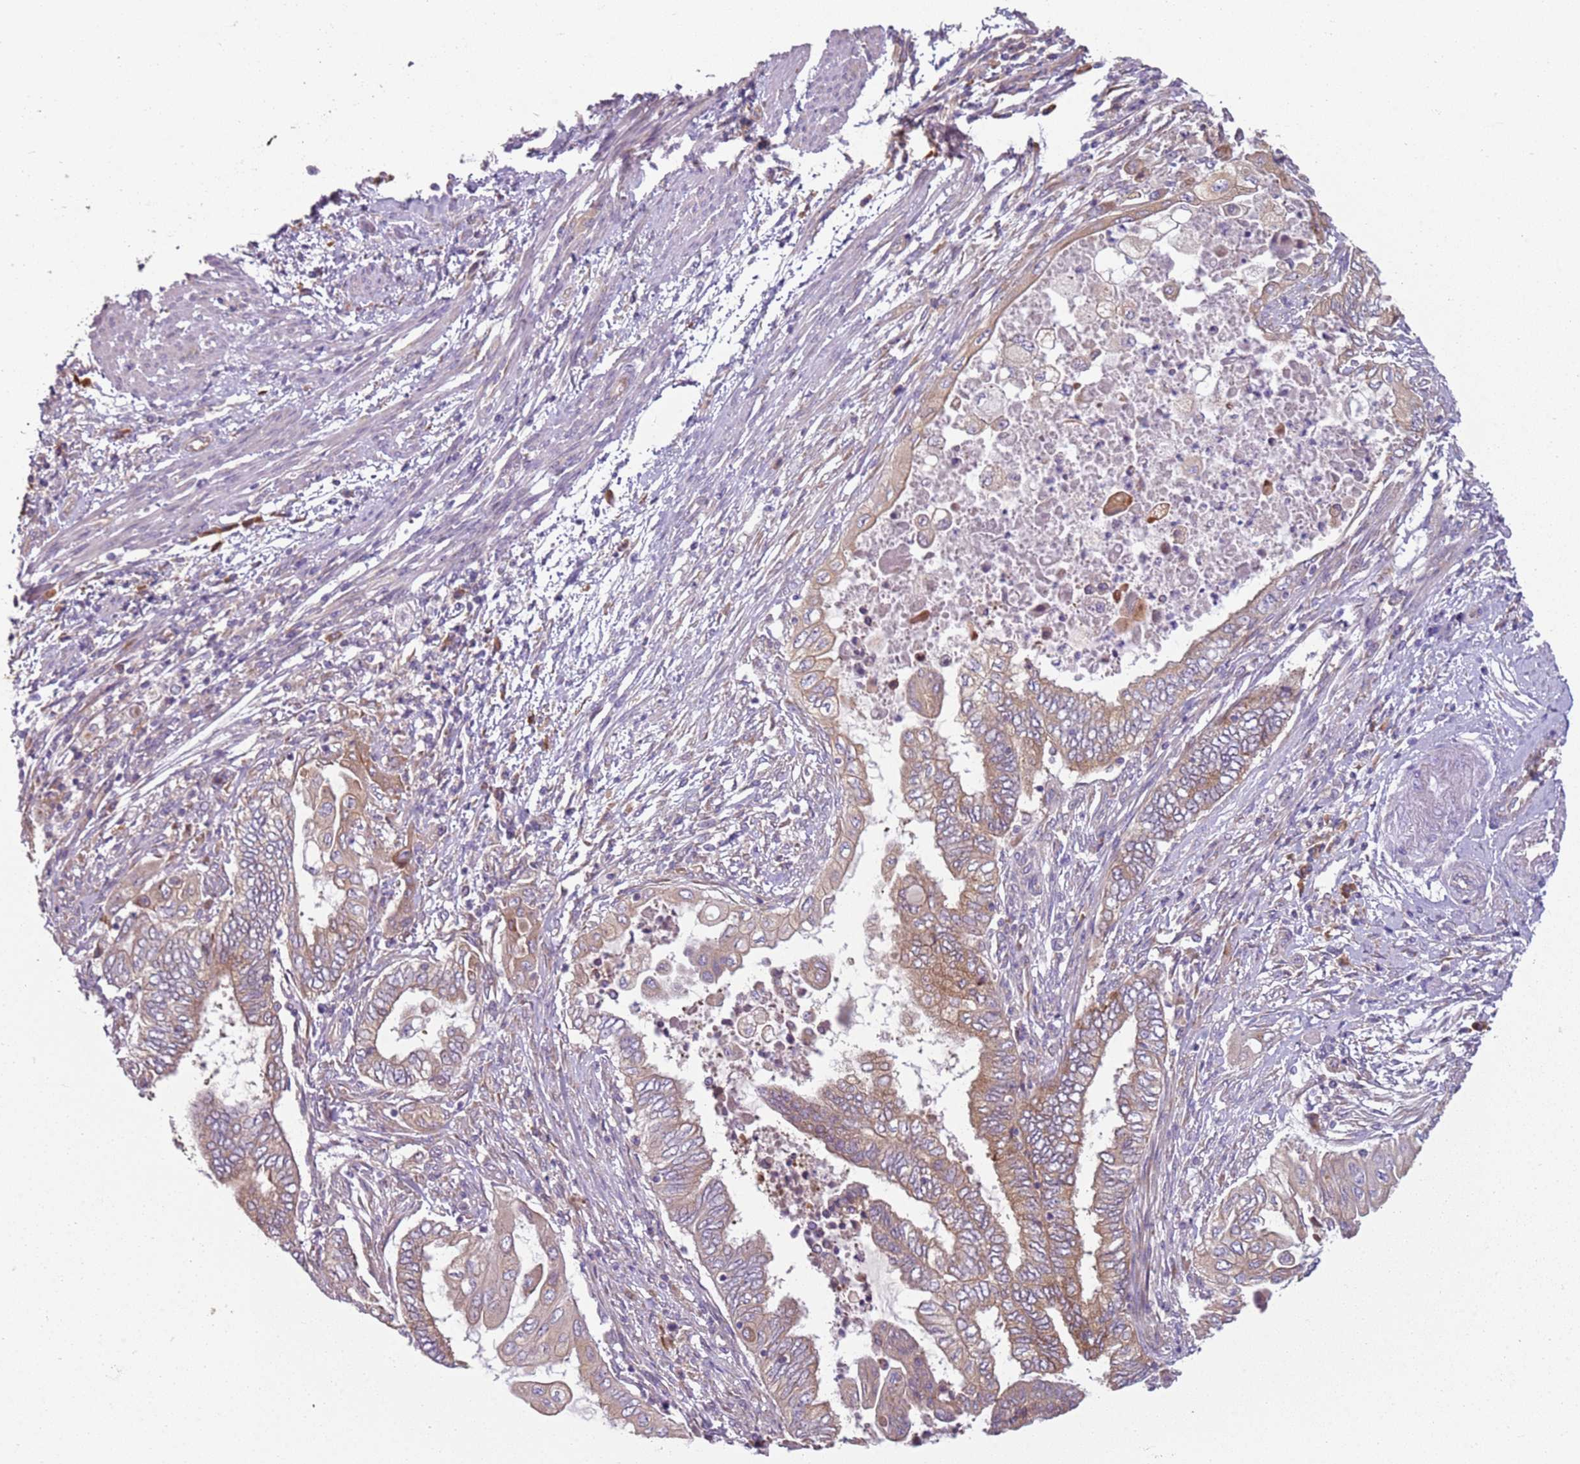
{"staining": {"intensity": "moderate", "quantity": "25%-75%", "location": "cytoplasmic/membranous"}, "tissue": "endometrial cancer", "cell_type": "Tumor cells", "image_type": "cancer", "snomed": [{"axis": "morphology", "description": "Adenocarcinoma, NOS"}, {"axis": "topography", "description": "Uterus"}, {"axis": "topography", "description": "Endometrium"}], "caption": "Protein expression analysis of adenocarcinoma (endometrial) displays moderate cytoplasmic/membranous expression in approximately 25%-75% of tumor cells. The protein is stained brown, and the nuclei are stained in blue (DAB (3,3'-diaminobenzidine) IHC with brightfield microscopy, high magnification).", "gene": "RPS28", "patient": {"sex": "female", "age": 70}}